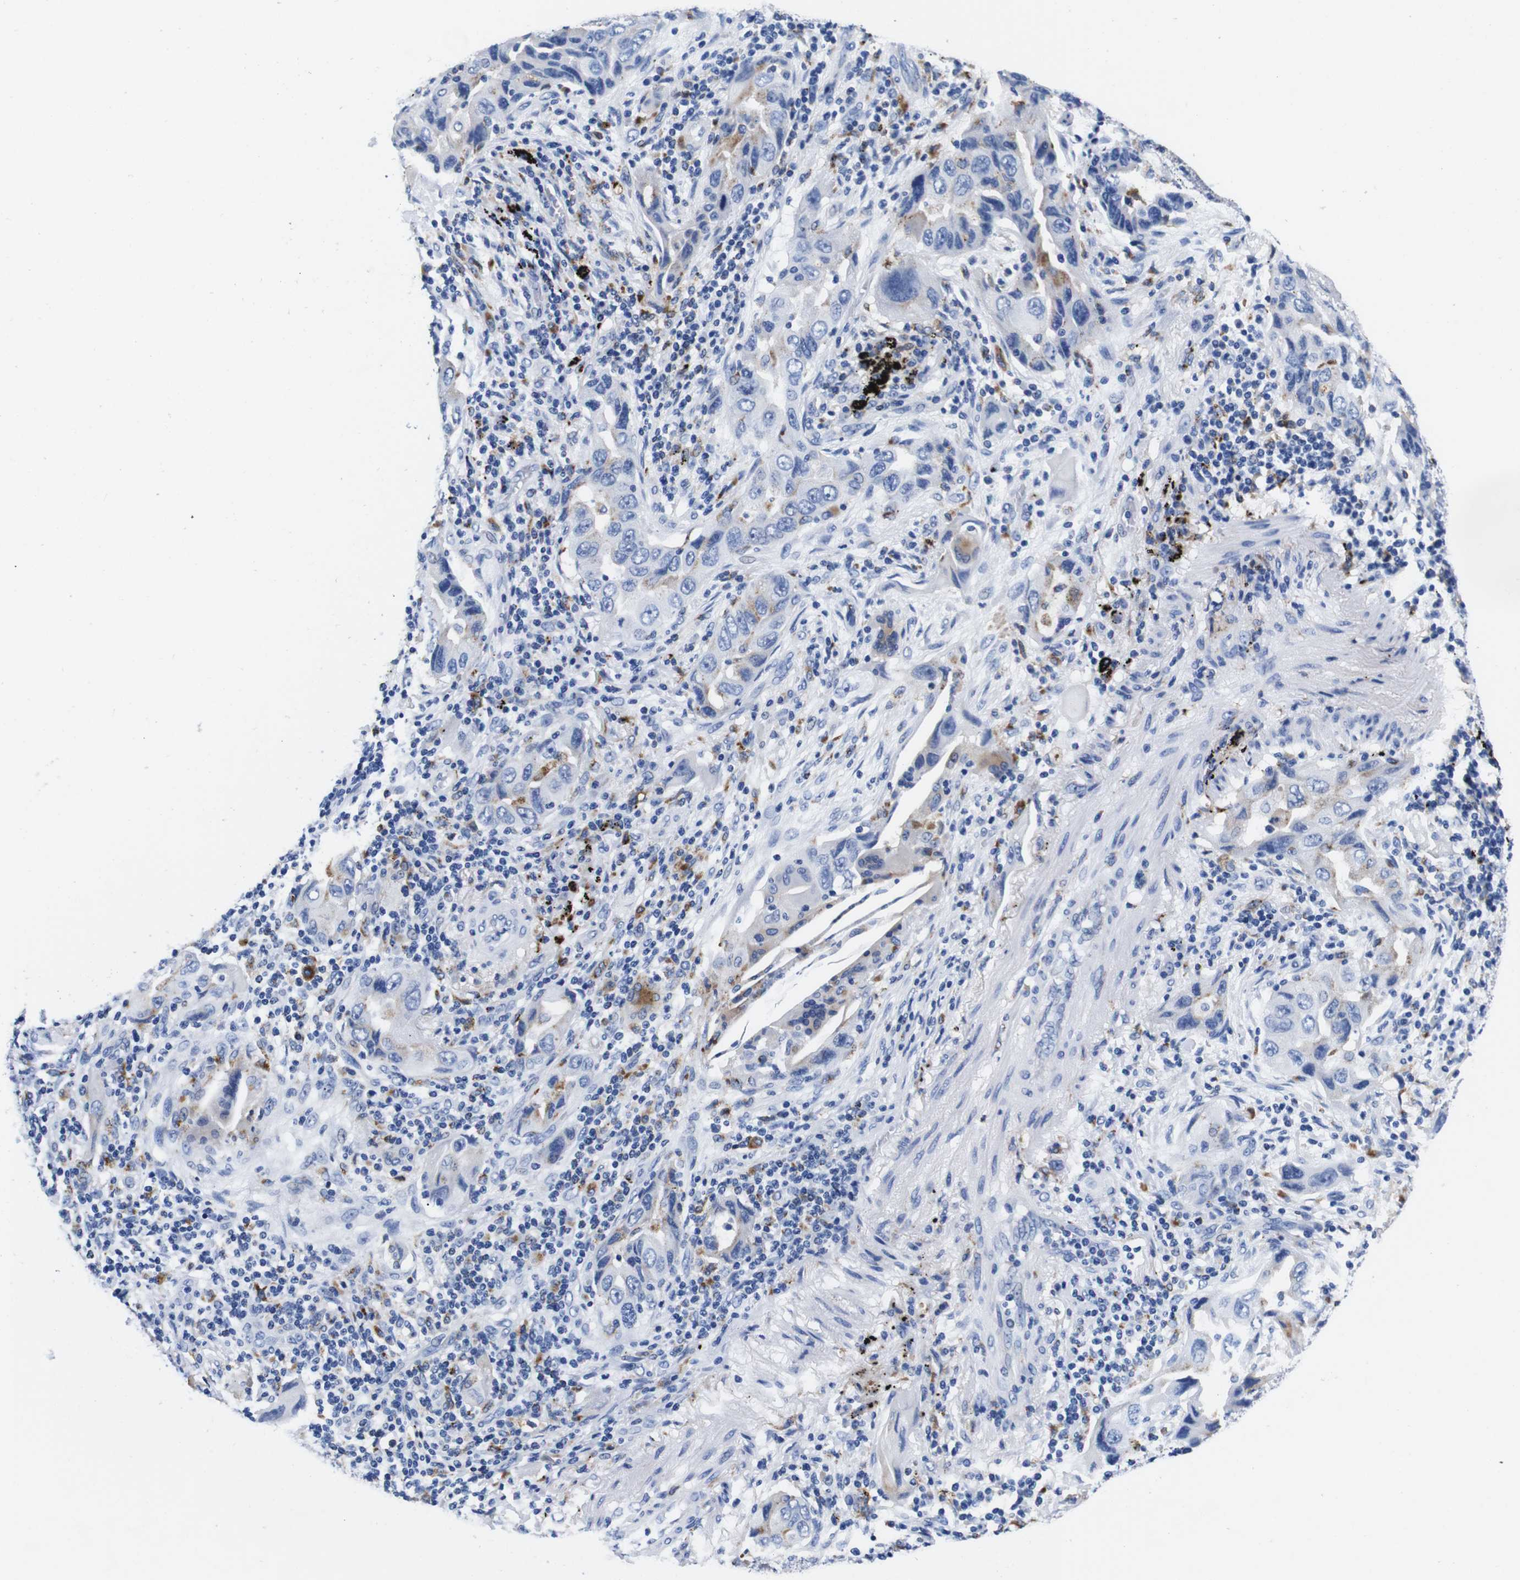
{"staining": {"intensity": "negative", "quantity": "none", "location": "none"}, "tissue": "lung cancer", "cell_type": "Tumor cells", "image_type": "cancer", "snomed": [{"axis": "morphology", "description": "Adenocarcinoma, NOS"}, {"axis": "topography", "description": "Lung"}], "caption": "Image shows no significant protein positivity in tumor cells of lung cancer (adenocarcinoma).", "gene": "HLA-DMB", "patient": {"sex": "female", "age": 65}}